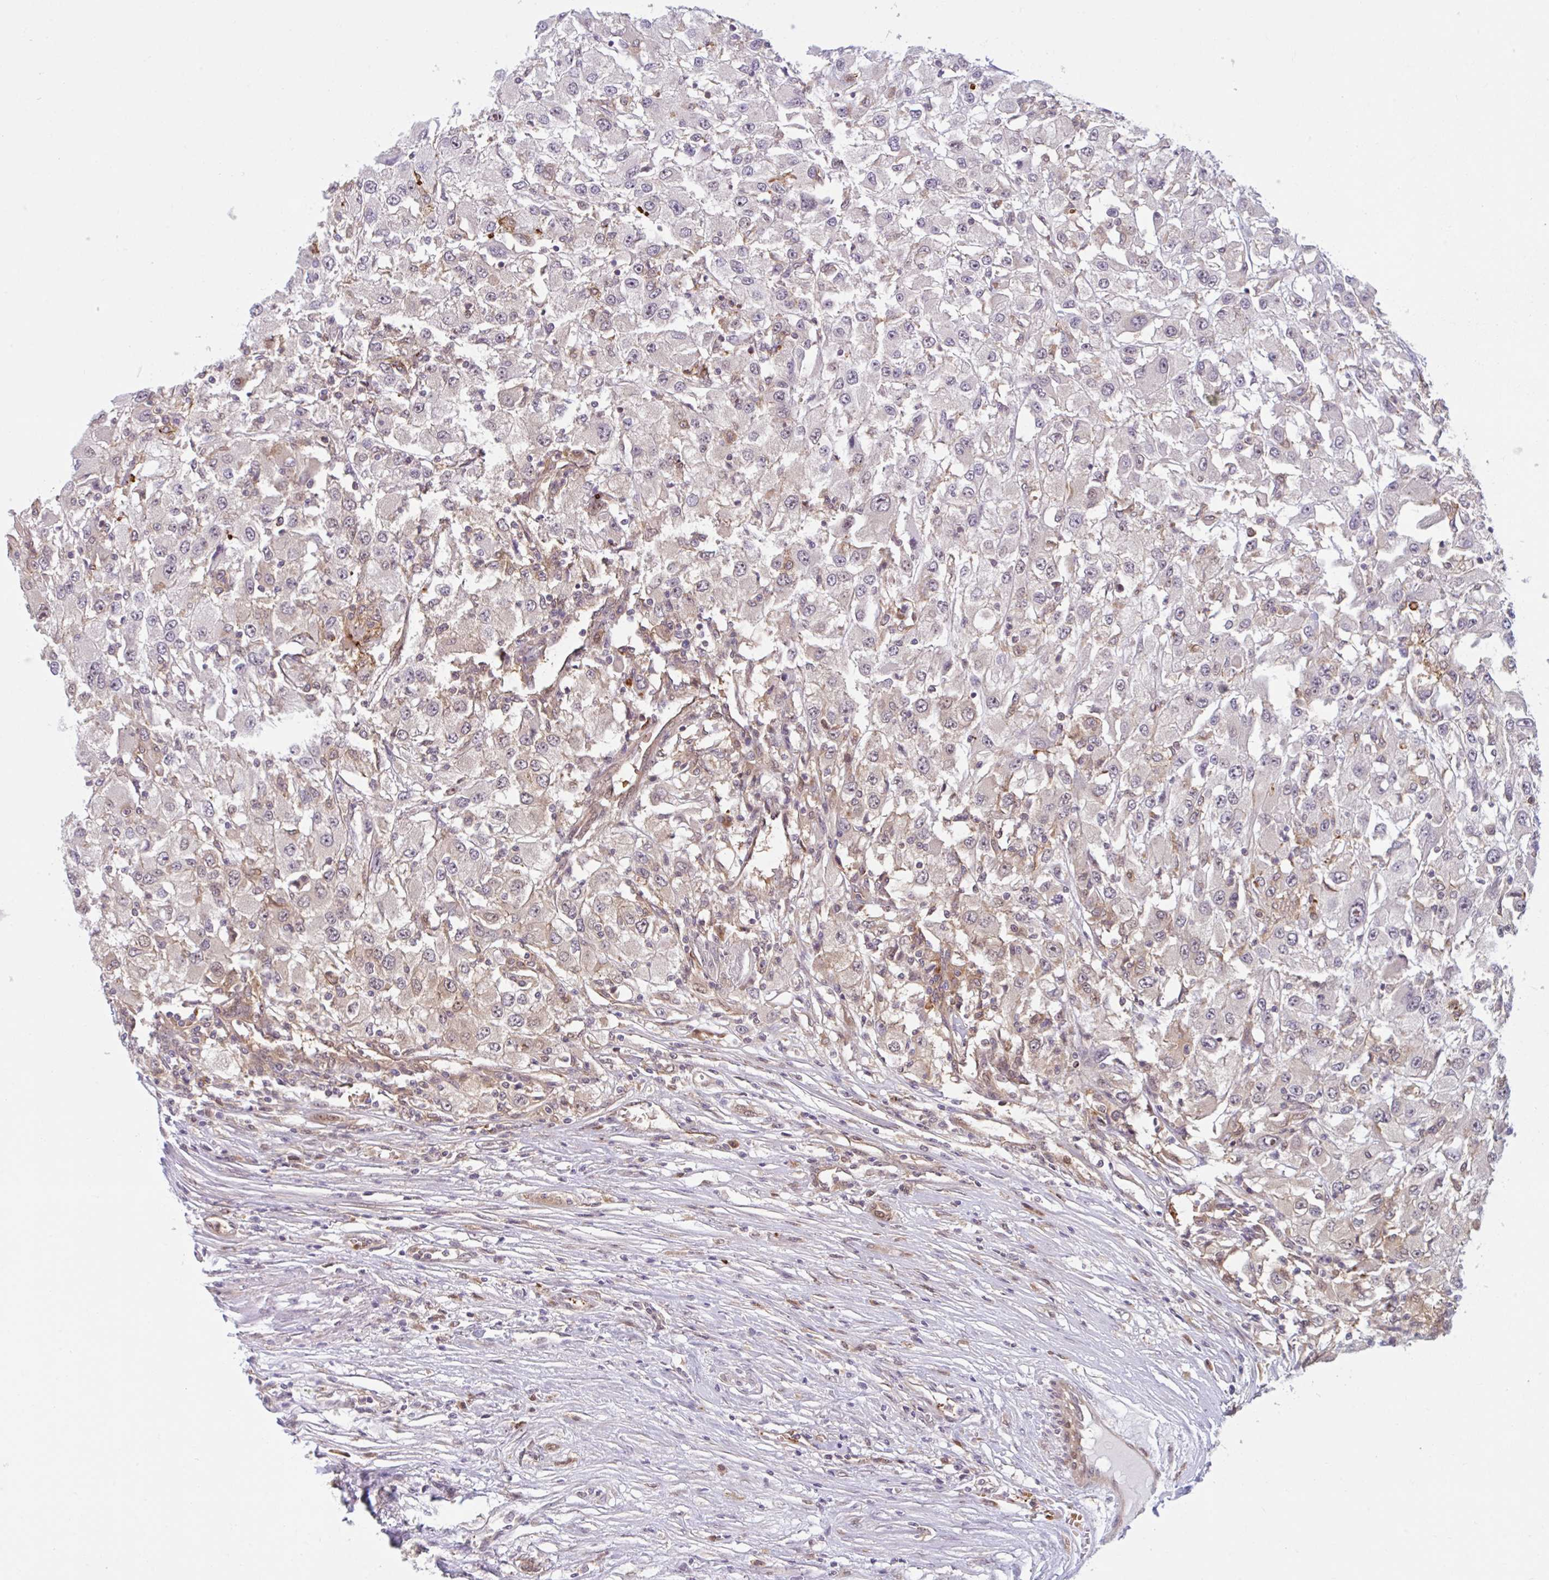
{"staining": {"intensity": "weak", "quantity": "<25%", "location": "cytoplasmic/membranous"}, "tissue": "renal cancer", "cell_type": "Tumor cells", "image_type": "cancer", "snomed": [{"axis": "morphology", "description": "Adenocarcinoma, NOS"}, {"axis": "topography", "description": "Kidney"}], "caption": "This histopathology image is of renal cancer (adenocarcinoma) stained with IHC to label a protein in brown with the nuclei are counter-stained blue. There is no staining in tumor cells.", "gene": "HMBS", "patient": {"sex": "female", "age": 67}}